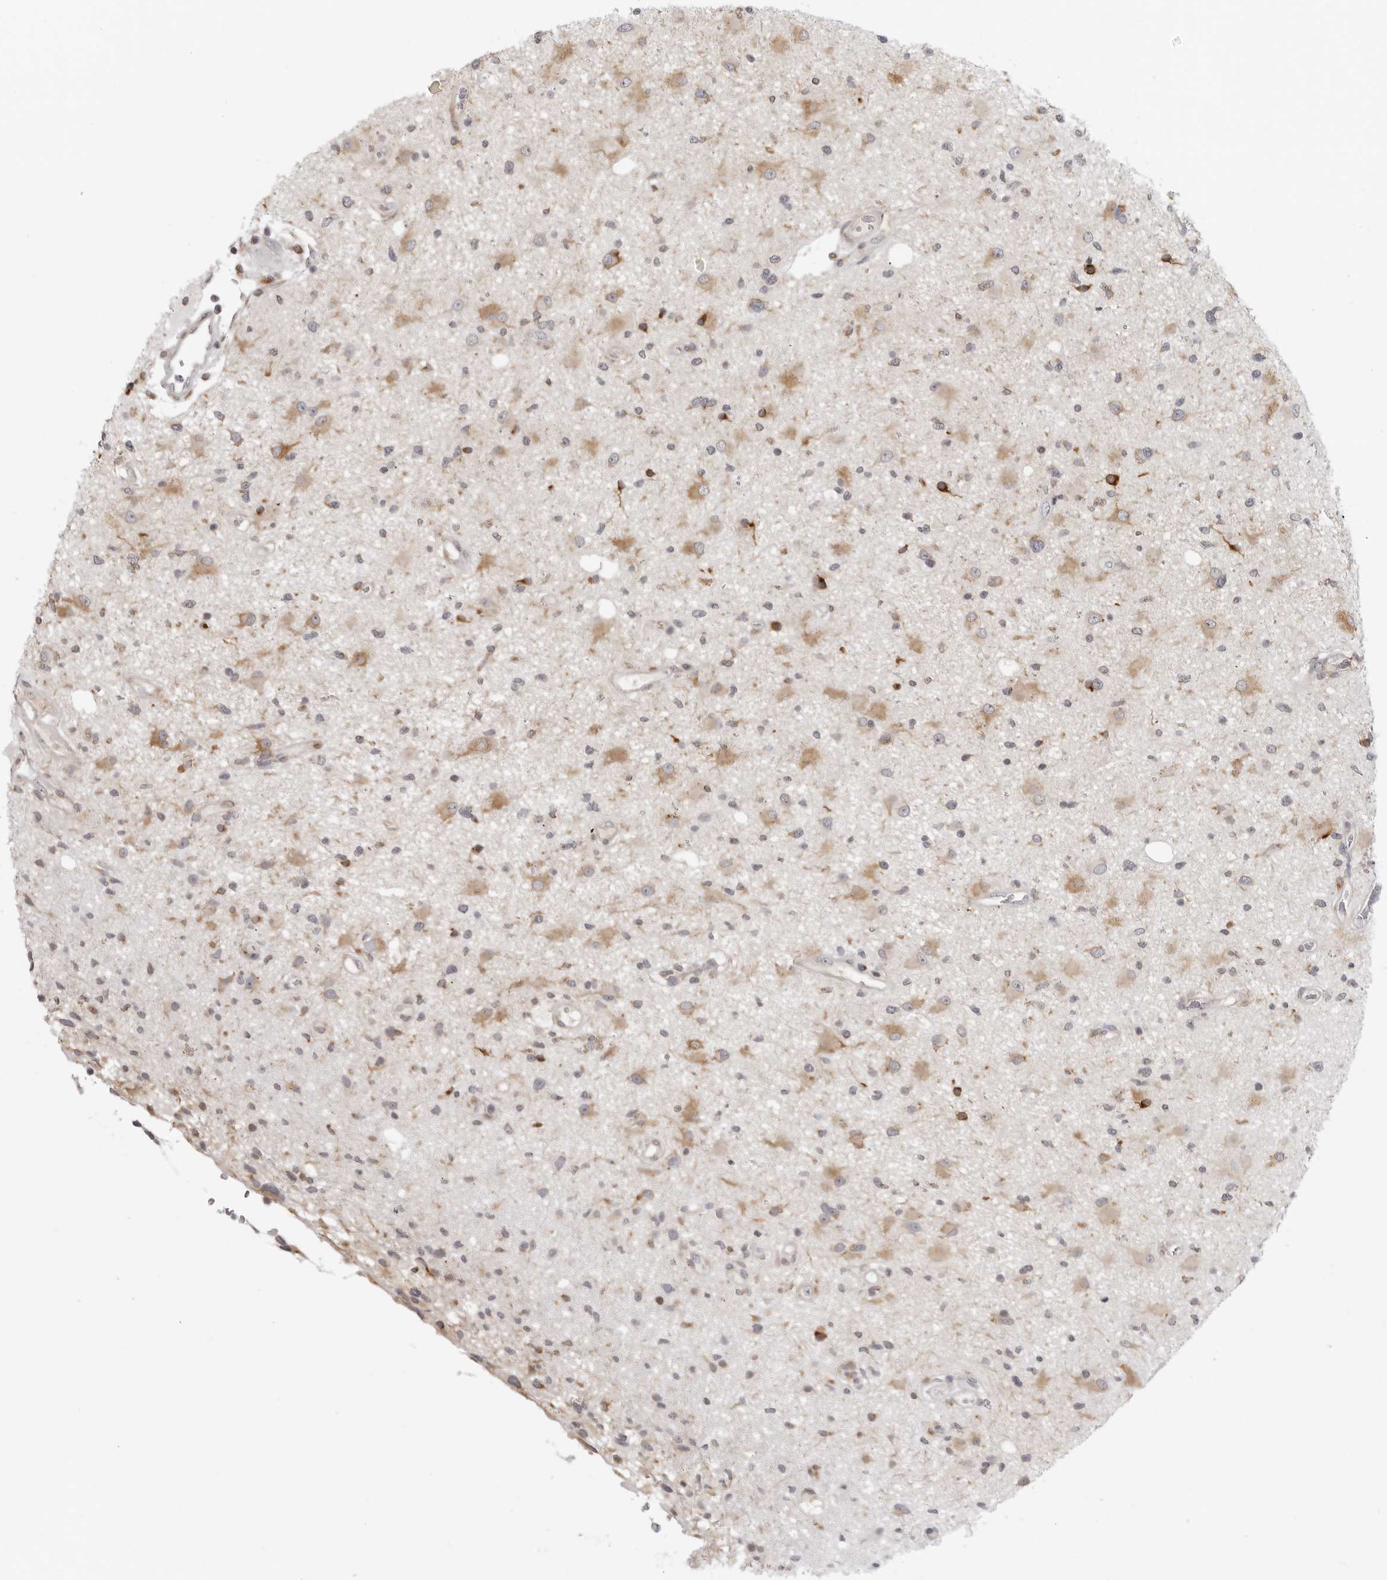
{"staining": {"intensity": "moderate", "quantity": "25%-75%", "location": "cytoplasmic/membranous"}, "tissue": "glioma", "cell_type": "Tumor cells", "image_type": "cancer", "snomed": [{"axis": "morphology", "description": "Glioma, malignant, High grade"}, {"axis": "topography", "description": "Brain"}], "caption": "Immunohistochemical staining of glioma exhibits medium levels of moderate cytoplasmic/membranous staining in approximately 25%-75% of tumor cells. (IHC, brightfield microscopy, high magnification).", "gene": "MAP7D1", "patient": {"sex": "male", "age": 33}}